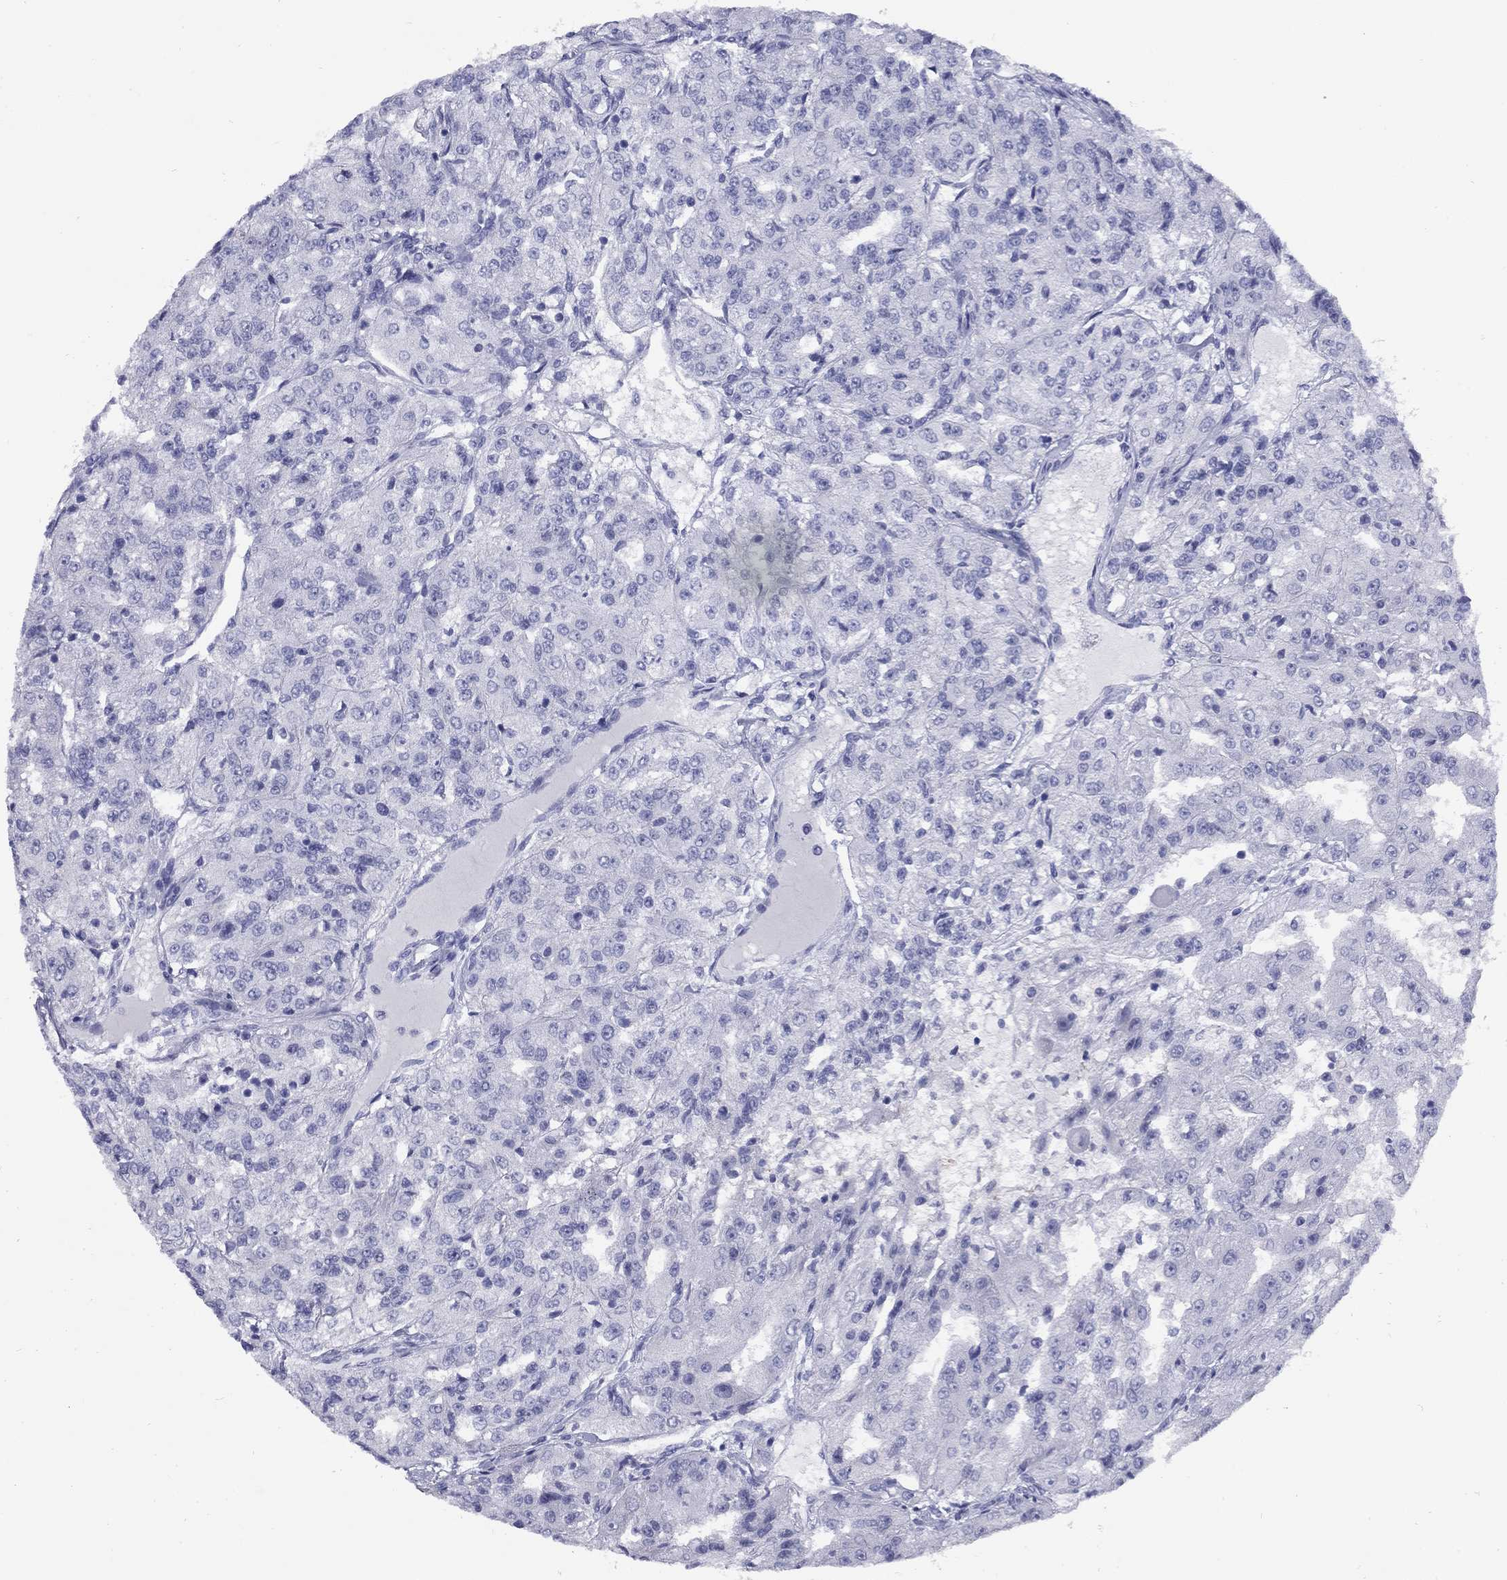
{"staining": {"intensity": "negative", "quantity": "none", "location": "none"}, "tissue": "renal cancer", "cell_type": "Tumor cells", "image_type": "cancer", "snomed": [{"axis": "morphology", "description": "Adenocarcinoma, NOS"}, {"axis": "topography", "description": "Kidney"}], "caption": "Micrograph shows no significant protein expression in tumor cells of renal cancer (adenocarcinoma).", "gene": "NPPA", "patient": {"sex": "female", "age": 63}}